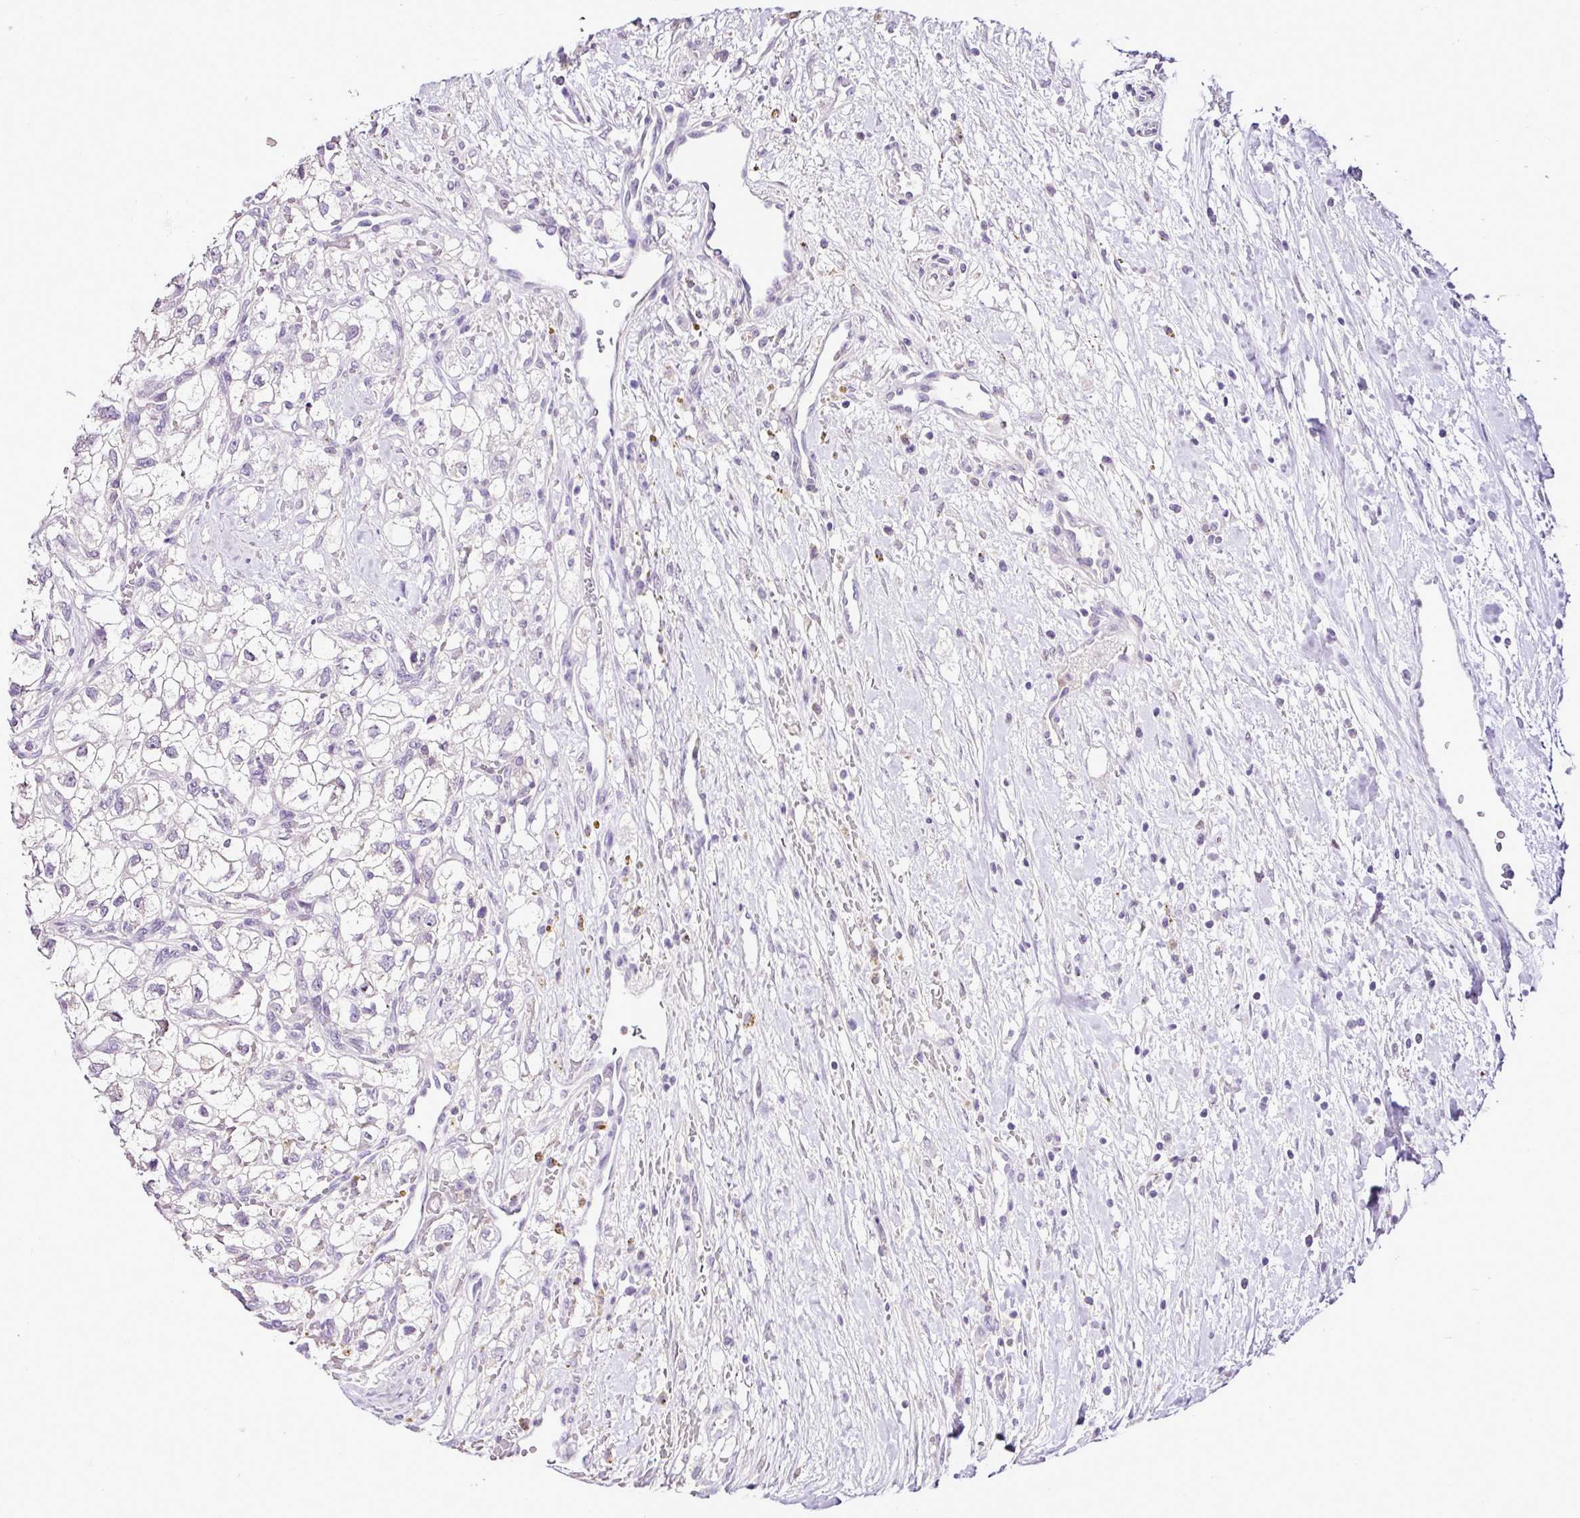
{"staining": {"intensity": "negative", "quantity": "none", "location": "none"}, "tissue": "renal cancer", "cell_type": "Tumor cells", "image_type": "cancer", "snomed": [{"axis": "morphology", "description": "Adenocarcinoma, NOS"}, {"axis": "topography", "description": "Kidney"}], "caption": "High magnification brightfield microscopy of adenocarcinoma (renal) stained with DAB (brown) and counterstained with hematoxylin (blue): tumor cells show no significant staining.", "gene": "ESR1", "patient": {"sex": "male", "age": 59}}